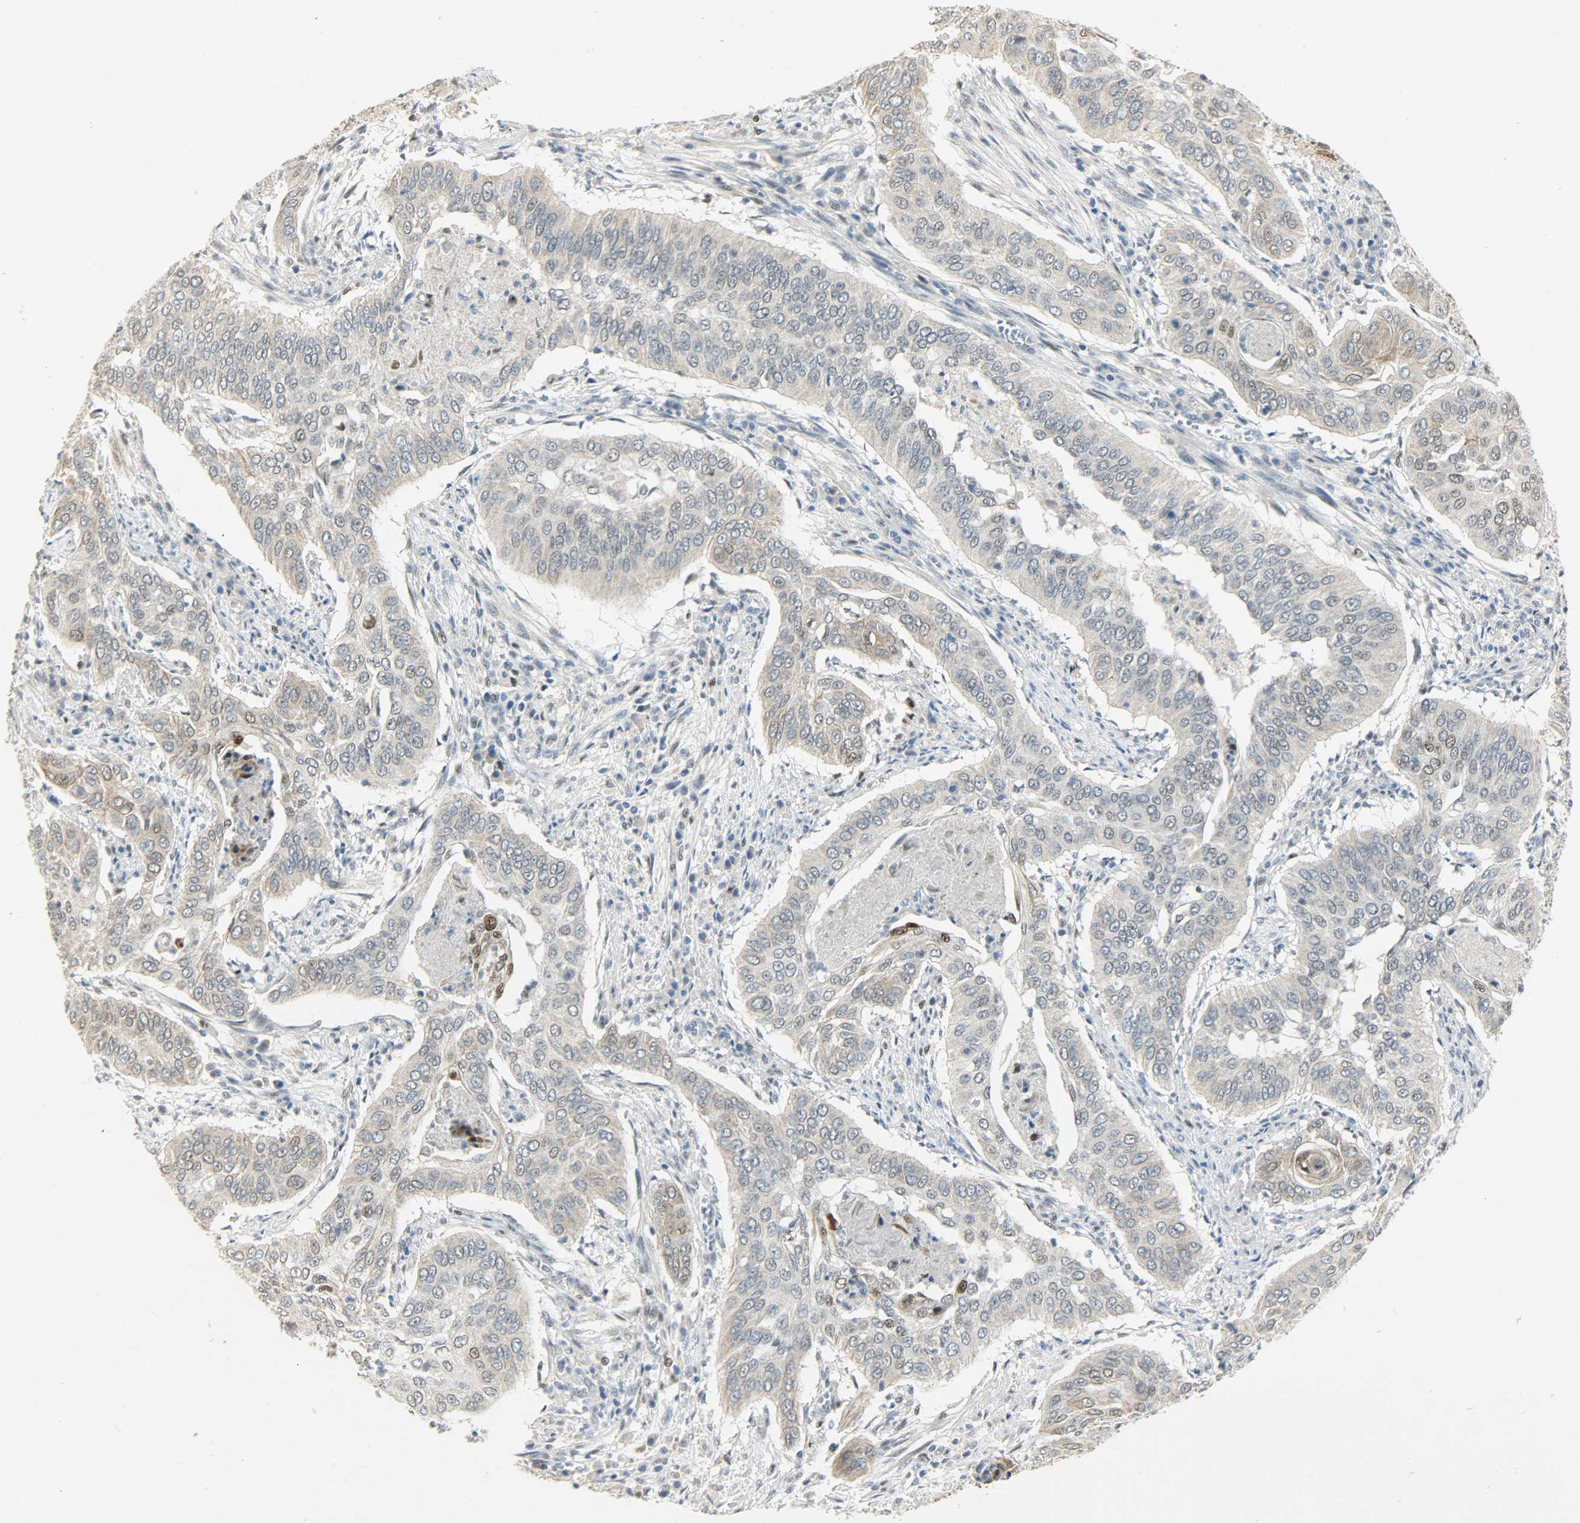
{"staining": {"intensity": "moderate", "quantity": "25%-75%", "location": "cytoplasmic/membranous,nuclear"}, "tissue": "cervical cancer", "cell_type": "Tumor cells", "image_type": "cancer", "snomed": [{"axis": "morphology", "description": "Squamous cell carcinoma, NOS"}, {"axis": "topography", "description": "Cervix"}], "caption": "Moderate cytoplasmic/membranous and nuclear protein positivity is appreciated in about 25%-75% of tumor cells in cervical squamous cell carcinoma. (Brightfield microscopy of DAB IHC at high magnification).", "gene": "PPARG", "patient": {"sex": "female", "age": 39}}